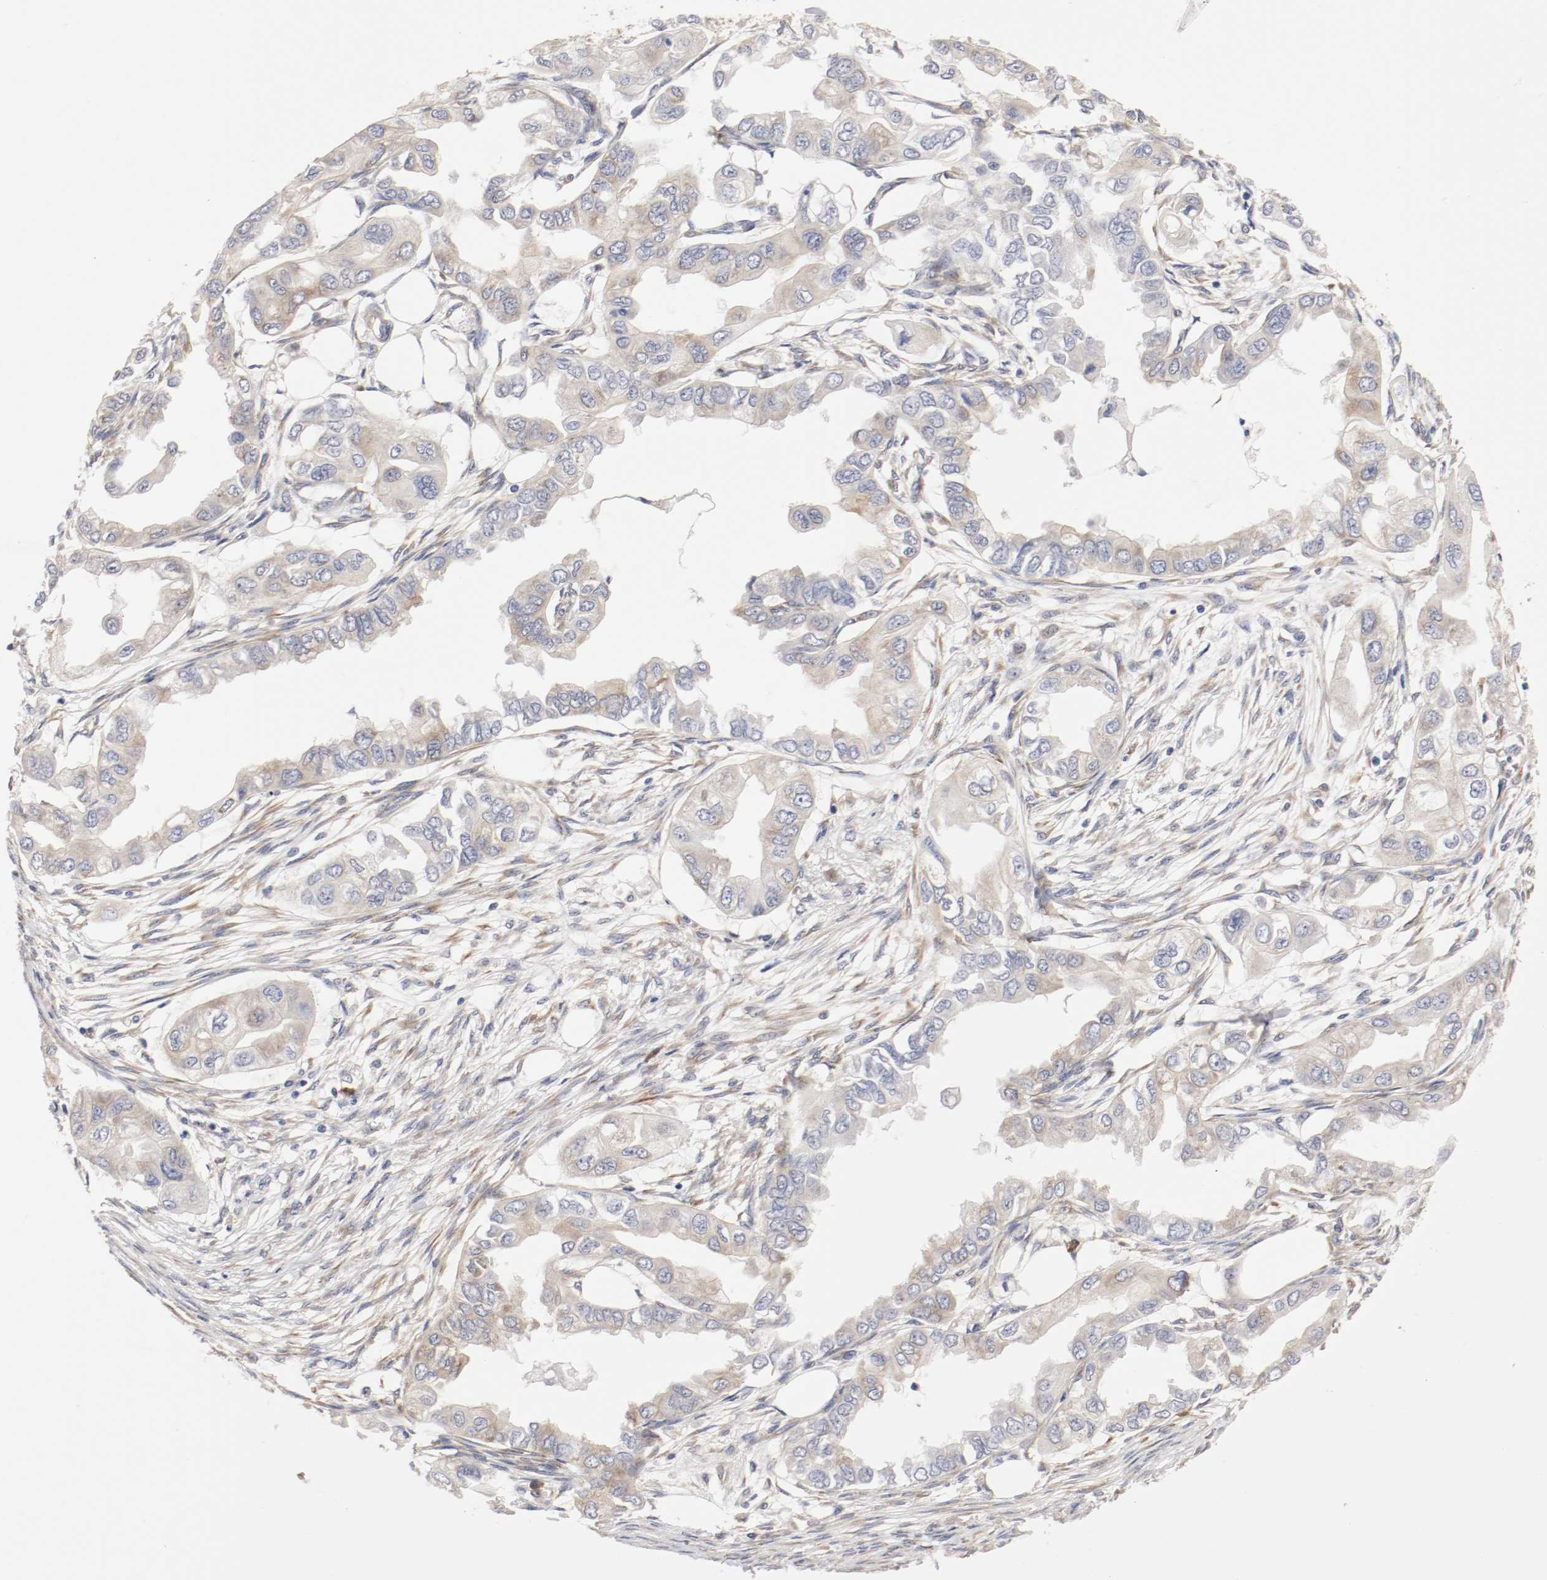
{"staining": {"intensity": "weak", "quantity": ">75%", "location": "cytoplasmic/membranous"}, "tissue": "endometrial cancer", "cell_type": "Tumor cells", "image_type": "cancer", "snomed": [{"axis": "morphology", "description": "Adenocarcinoma, NOS"}, {"axis": "topography", "description": "Endometrium"}], "caption": "Adenocarcinoma (endometrial) stained with a protein marker shows weak staining in tumor cells.", "gene": "FKBP3", "patient": {"sex": "female", "age": 67}}